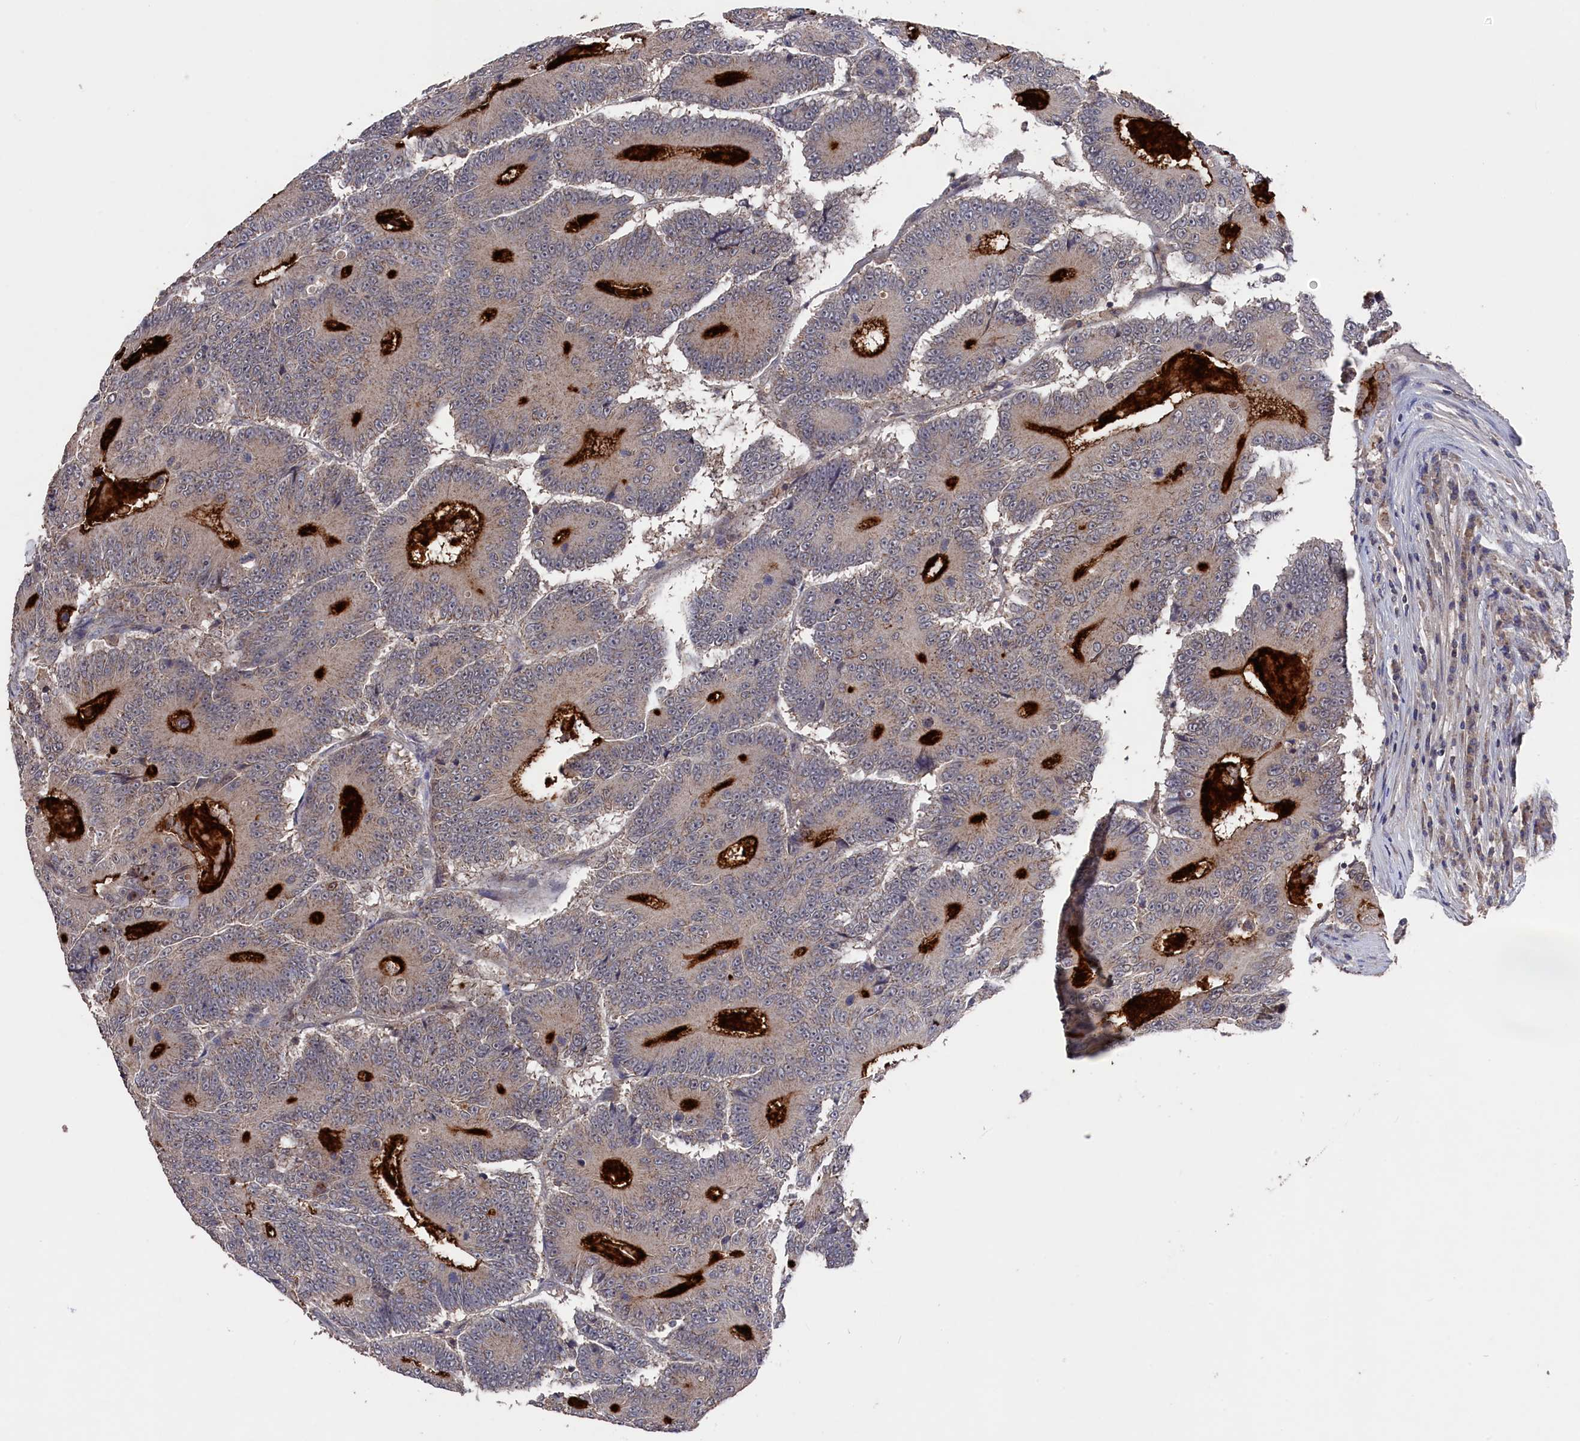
{"staining": {"intensity": "negative", "quantity": "none", "location": "none"}, "tissue": "colorectal cancer", "cell_type": "Tumor cells", "image_type": "cancer", "snomed": [{"axis": "morphology", "description": "Adenocarcinoma, NOS"}, {"axis": "topography", "description": "Colon"}], "caption": "The image displays no staining of tumor cells in colorectal adenocarcinoma.", "gene": "TMC5", "patient": {"sex": "male", "age": 83}}